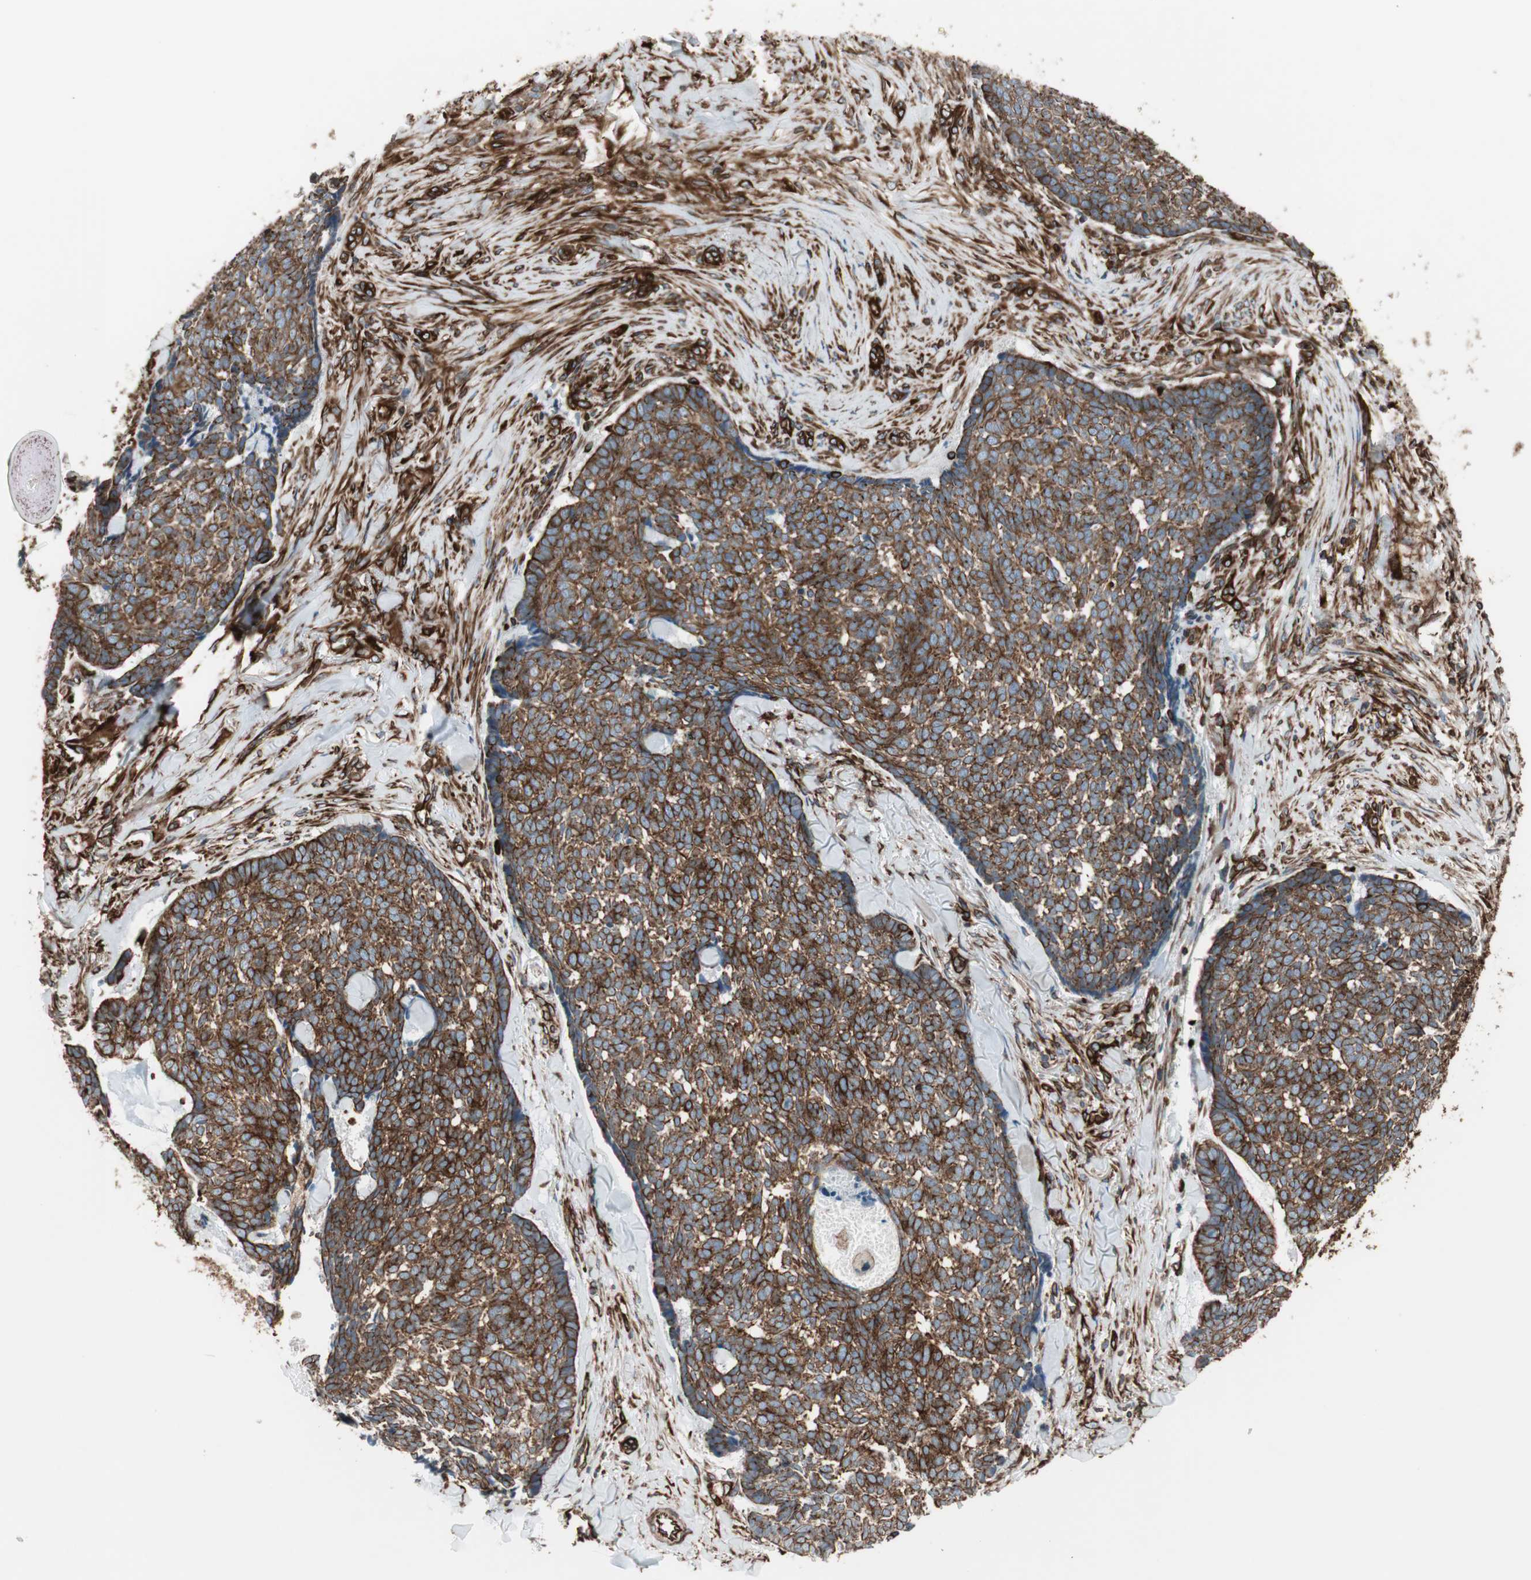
{"staining": {"intensity": "strong", "quantity": ">75%", "location": "cytoplasmic/membranous"}, "tissue": "skin cancer", "cell_type": "Tumor cells", "image_type": "cancer", "snomed": [{"axis": "morphology", "description": "Basal cell carcinoma"}, {"axis": "topography", "description": "Skin"}], "caption": "Immunohistochemistry (IHC) histopathology image of neoplastic tissue: skin cancer stained using IHC shows high levels of strong protein expression localized specifically in the cytoplasmic/membranous of tumor cells, appearing as a cytoplasmic/membranous brown color.", "gene": "TCTA", "patient": {"sex": "male", "age": 84}}